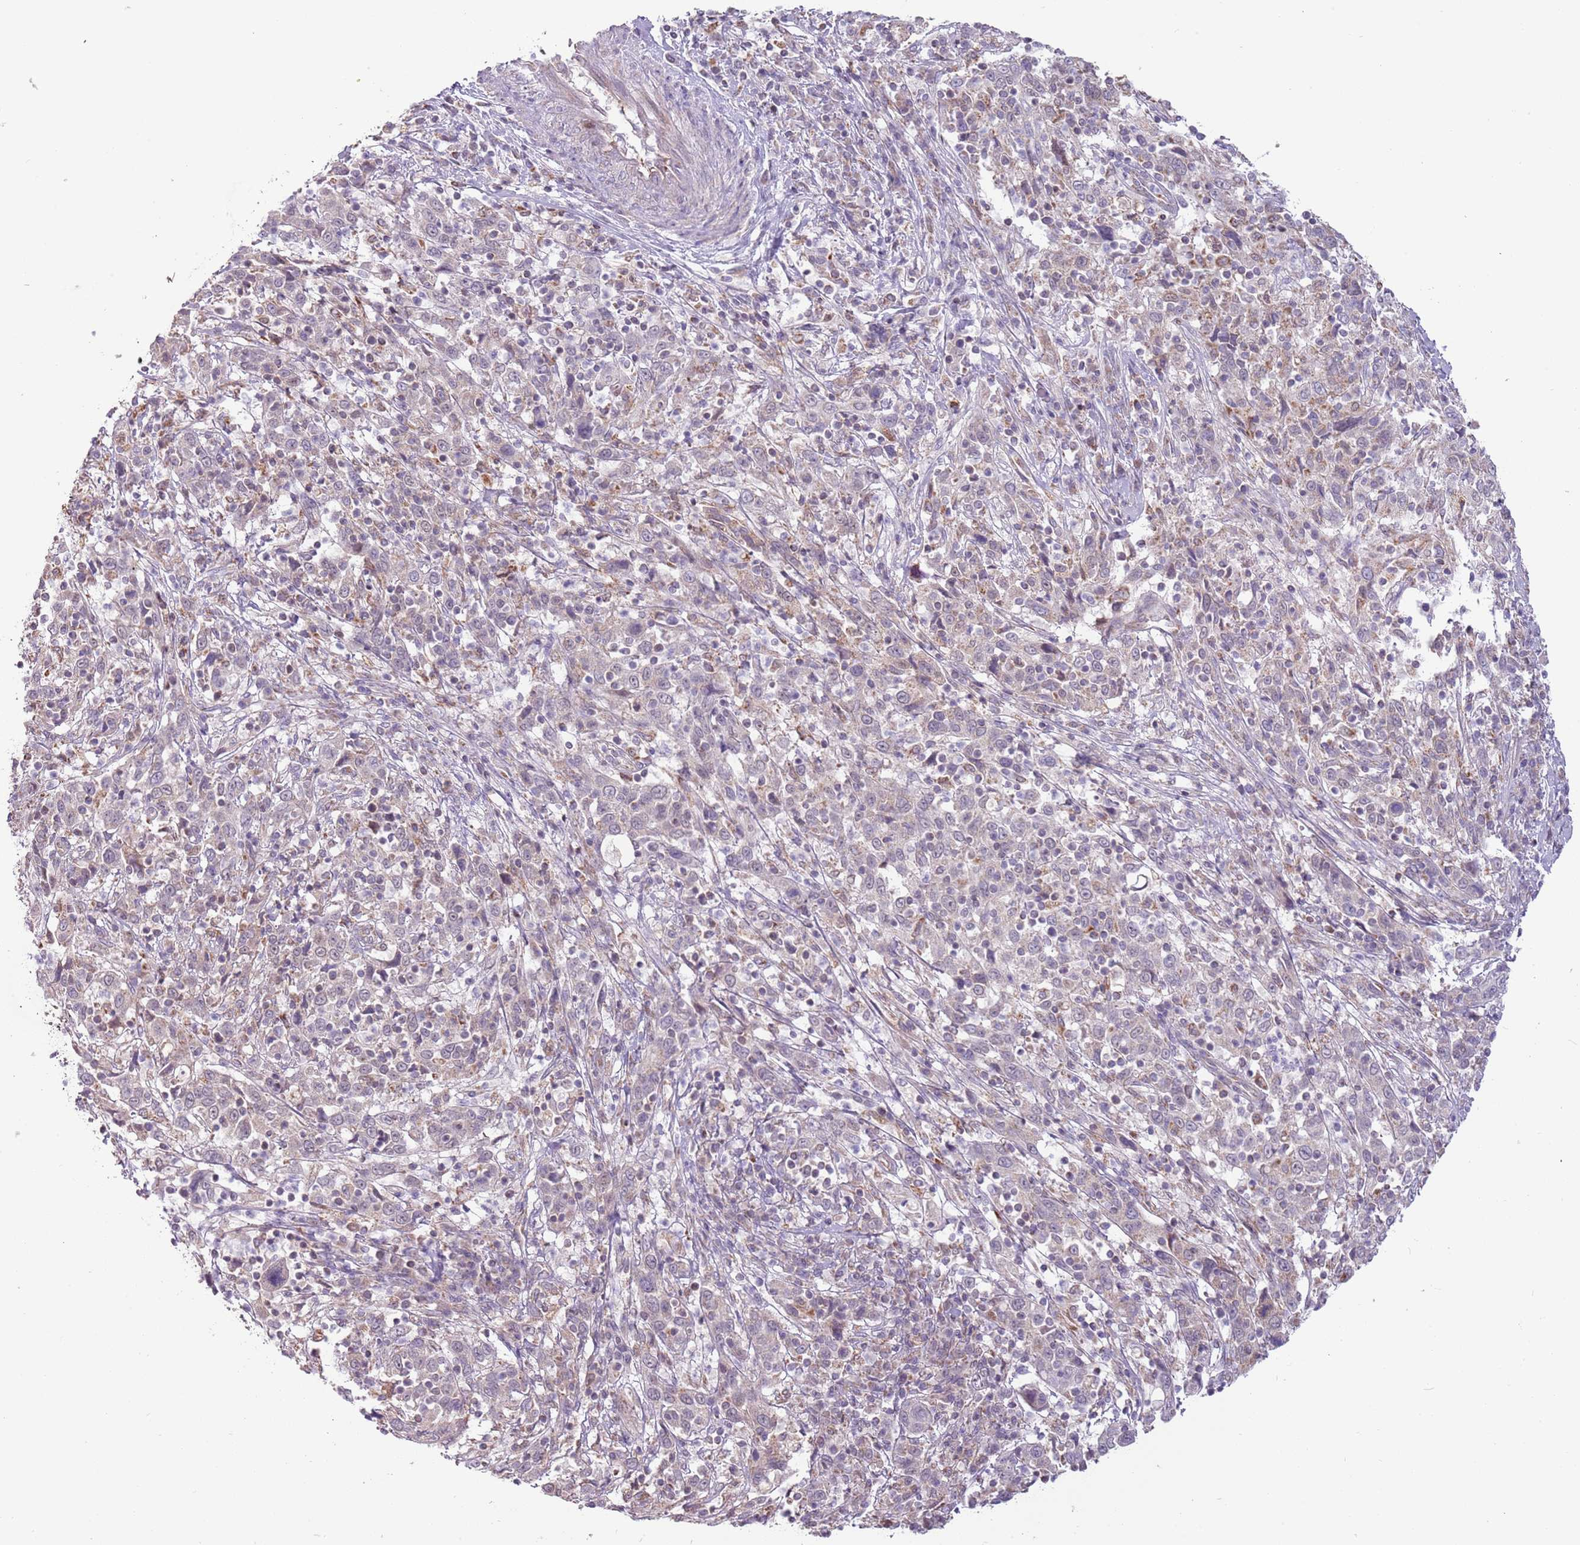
{"staining": {"intensity": "negative", "quantity": "none", "location": "none"}, "tissue": "cervical cancer", "cell_type": "Tumor cells", "image_type": "cancer", "snomed": [{"axis": "morphology", "description": "Squamous cell carcinoma, NOS"}, {"axis": "topography", "description": "Cervix"}], "caption": "This is a image of IHC staining of cervical cancer (squamous cell carcinoma), which shows no staining in tumor cells. The staining is performed using DAB brown chromogen with nuclei counter-stained in using hematoxylin.", "gene": "MLLT11", "patient": {"sex": "female", "age": 46}}